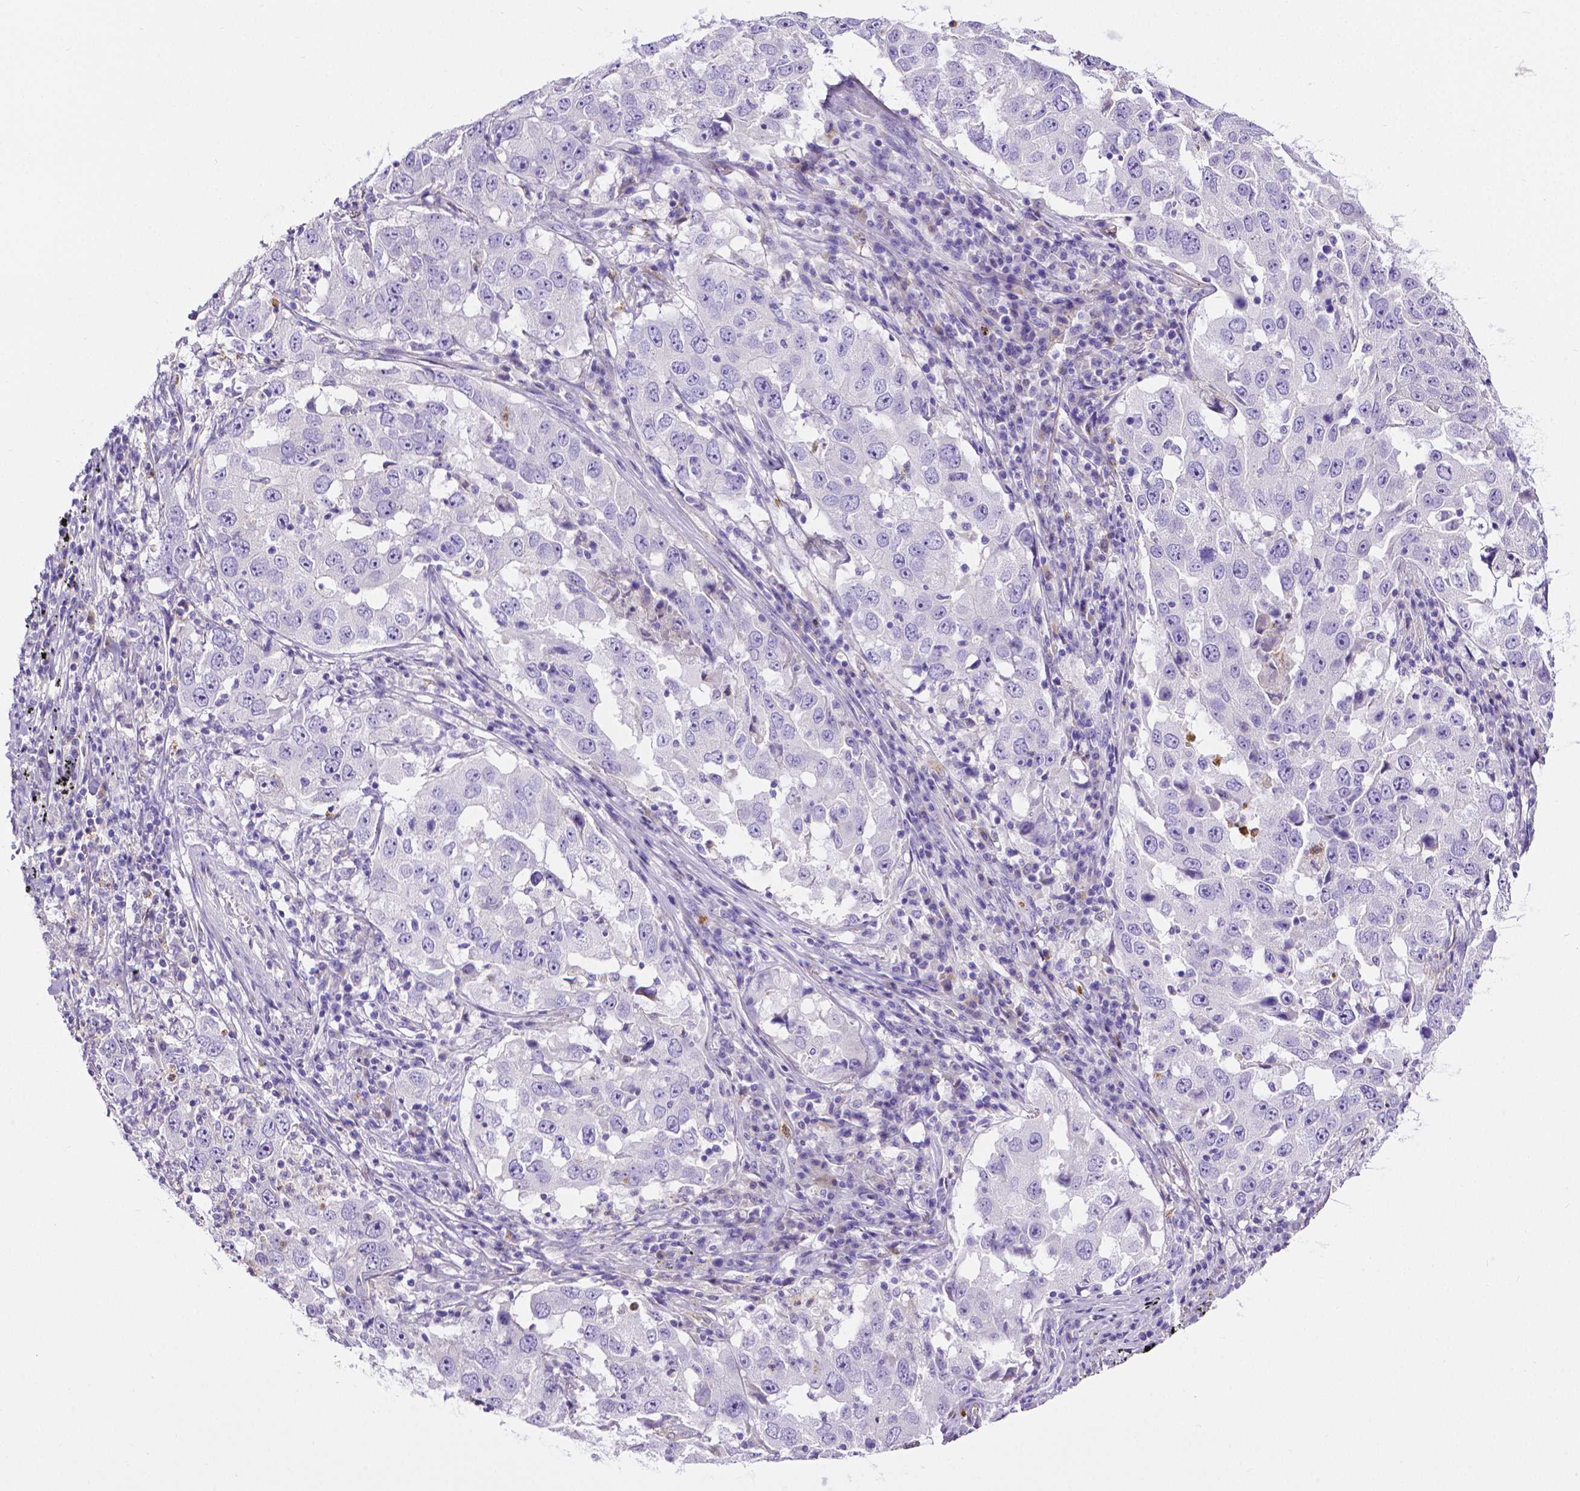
{"staining": {"intensity": "negative", "quantity": "none", "location": "none"}, "tissue": "lung cancer", "cell_type": "Tumor cells", "image_type": "cancer", "snomed": [{"axis": "morphology", "description": "Adenocarcinoma, NOS"}, {"axis": "topography", "description": "Lung"}], "caption": "This micrograph is of lung cancer (adenocarcinoma) stained with IHC to label a protein in brown with the nuclei are counter-stained blue. There is no staining in tumor cells.", "gene": "MMP9", "patient": {"sex": "male", "age": 73}}